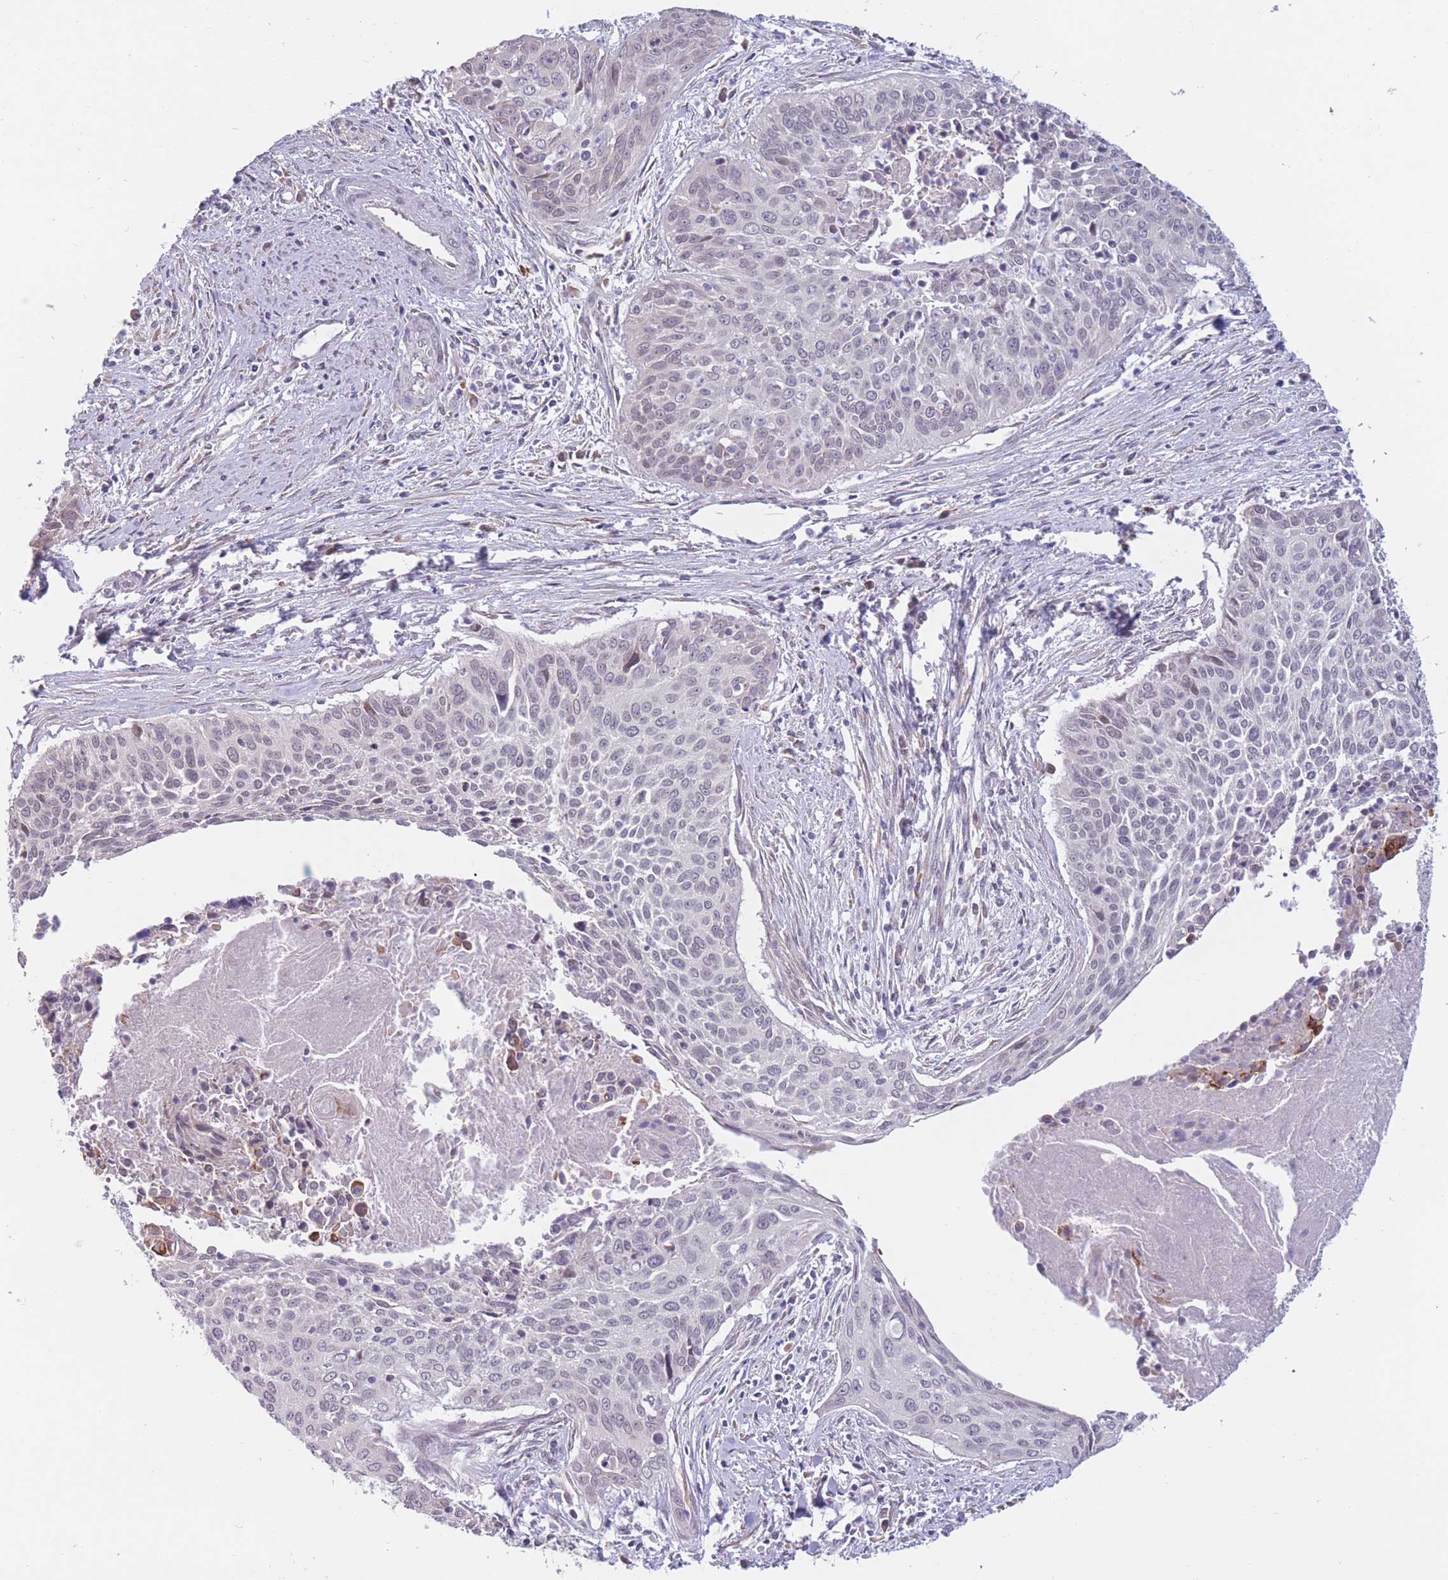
{"staining": {"intensity": "negative", "quantity": "none", "location": "none"}, "tissue": "cervical cancer", "cell_type": "Tumor cells", "image_type": "cancer", "snomed": [{"axis": "morphology", "description": "Squamous cell carcinoma, NOS"}, {"axis": "topography", "description": "Cervix"}], "caption": "Immunohistochemical staining of squamous cell carcinoma (cervical) displays no significant positivity in tumor cells. Nuclei are stained in blue.", "gene": "COL27A1", "patient": {"sex": "female", "age": 55}}